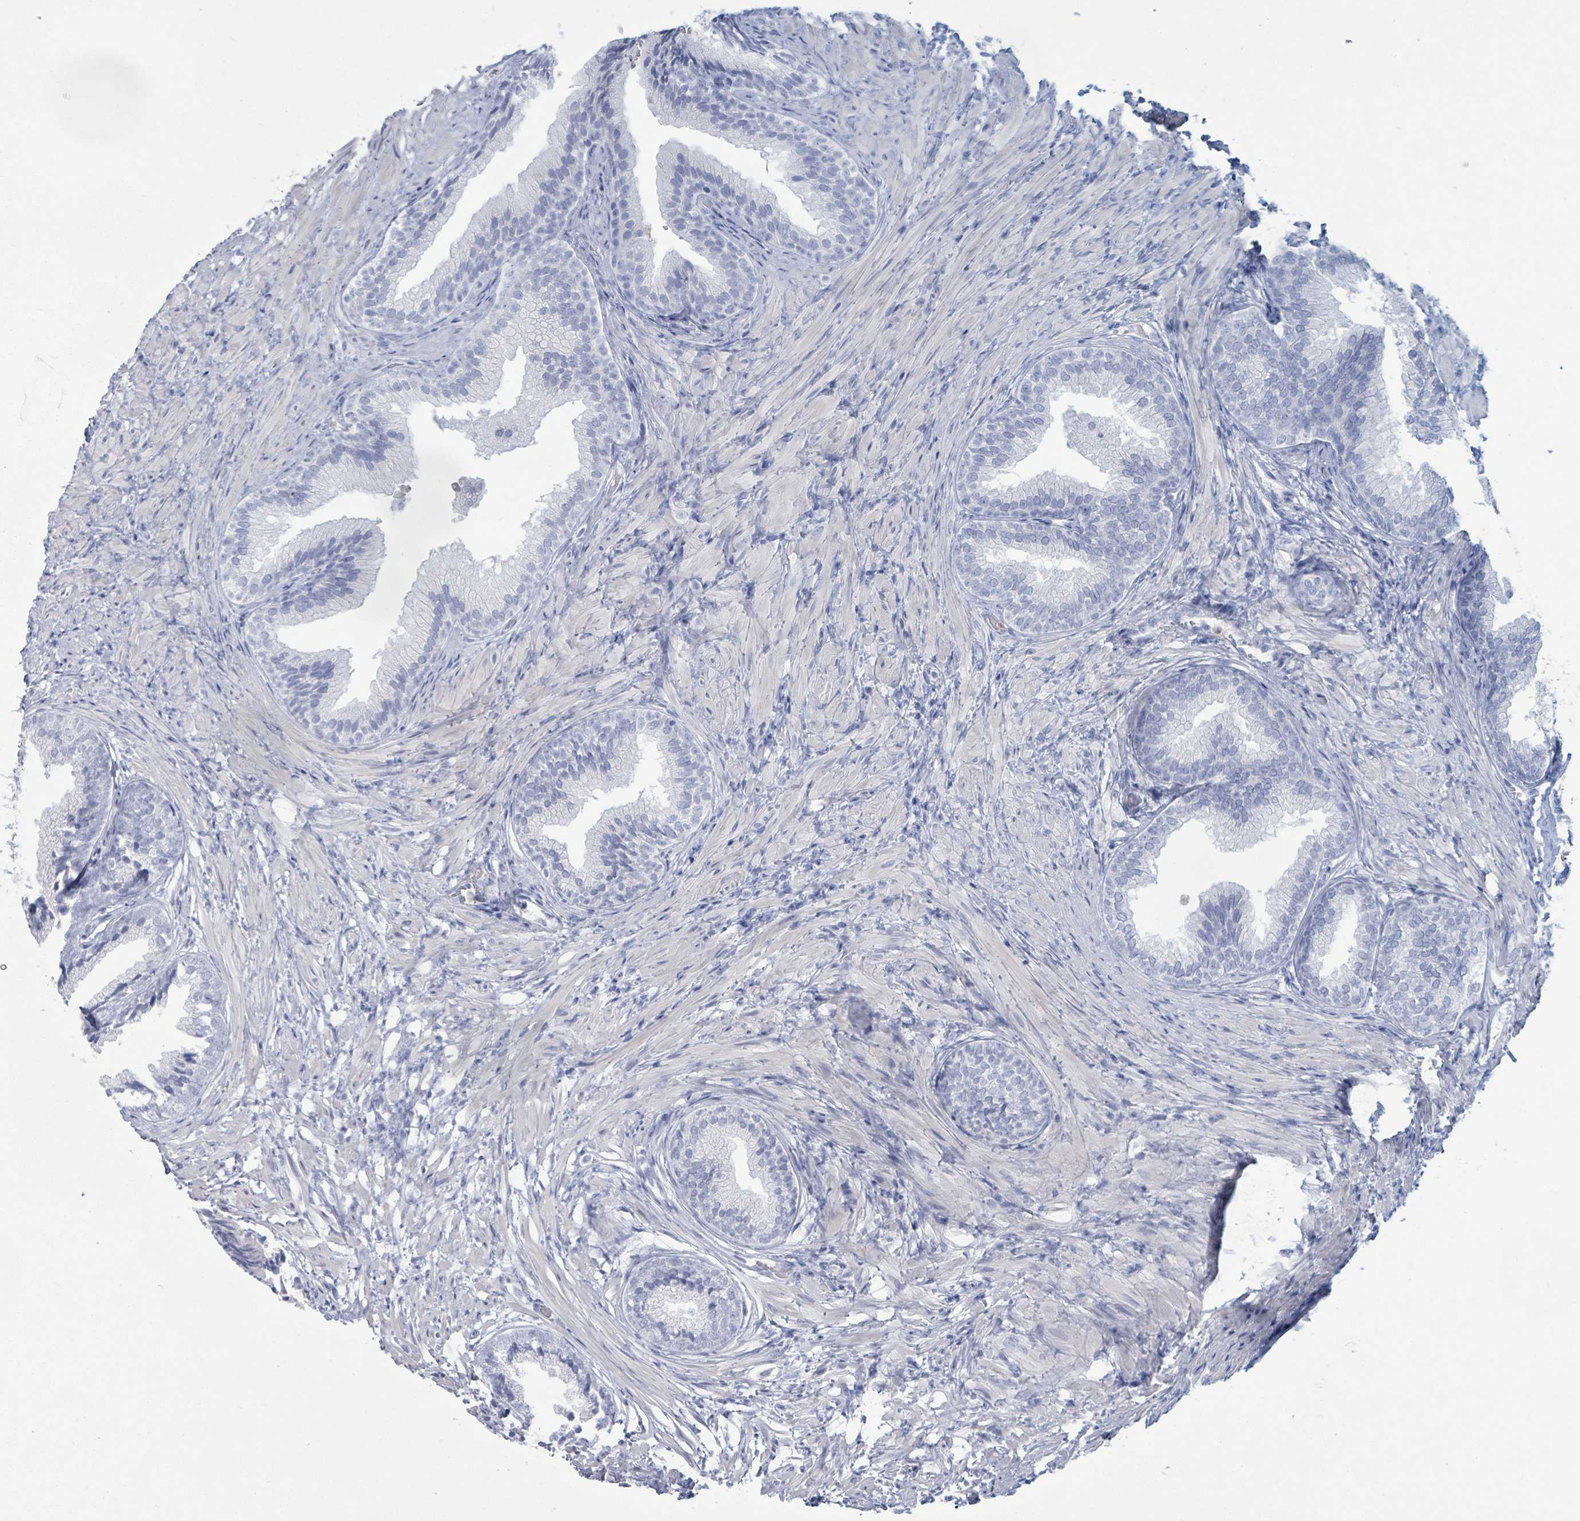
{"staining": {"intensity": "negative", "quantity": "none", "location": "none"}, "tissue": "prostate", "cell_type": "Glandular cells", "image_type": "normal", "snomed": [{"axis": "morphology", "description": "Normal tissue, NOS"}, {"axis": "topography", "description": "Prostate"}], "caption": "Immunohistochemistry (IHC) of normal human prostate shows no expression in glandular cells.", "gene": "DEFA4", "patient": {"sex": "male", "age": 76}}